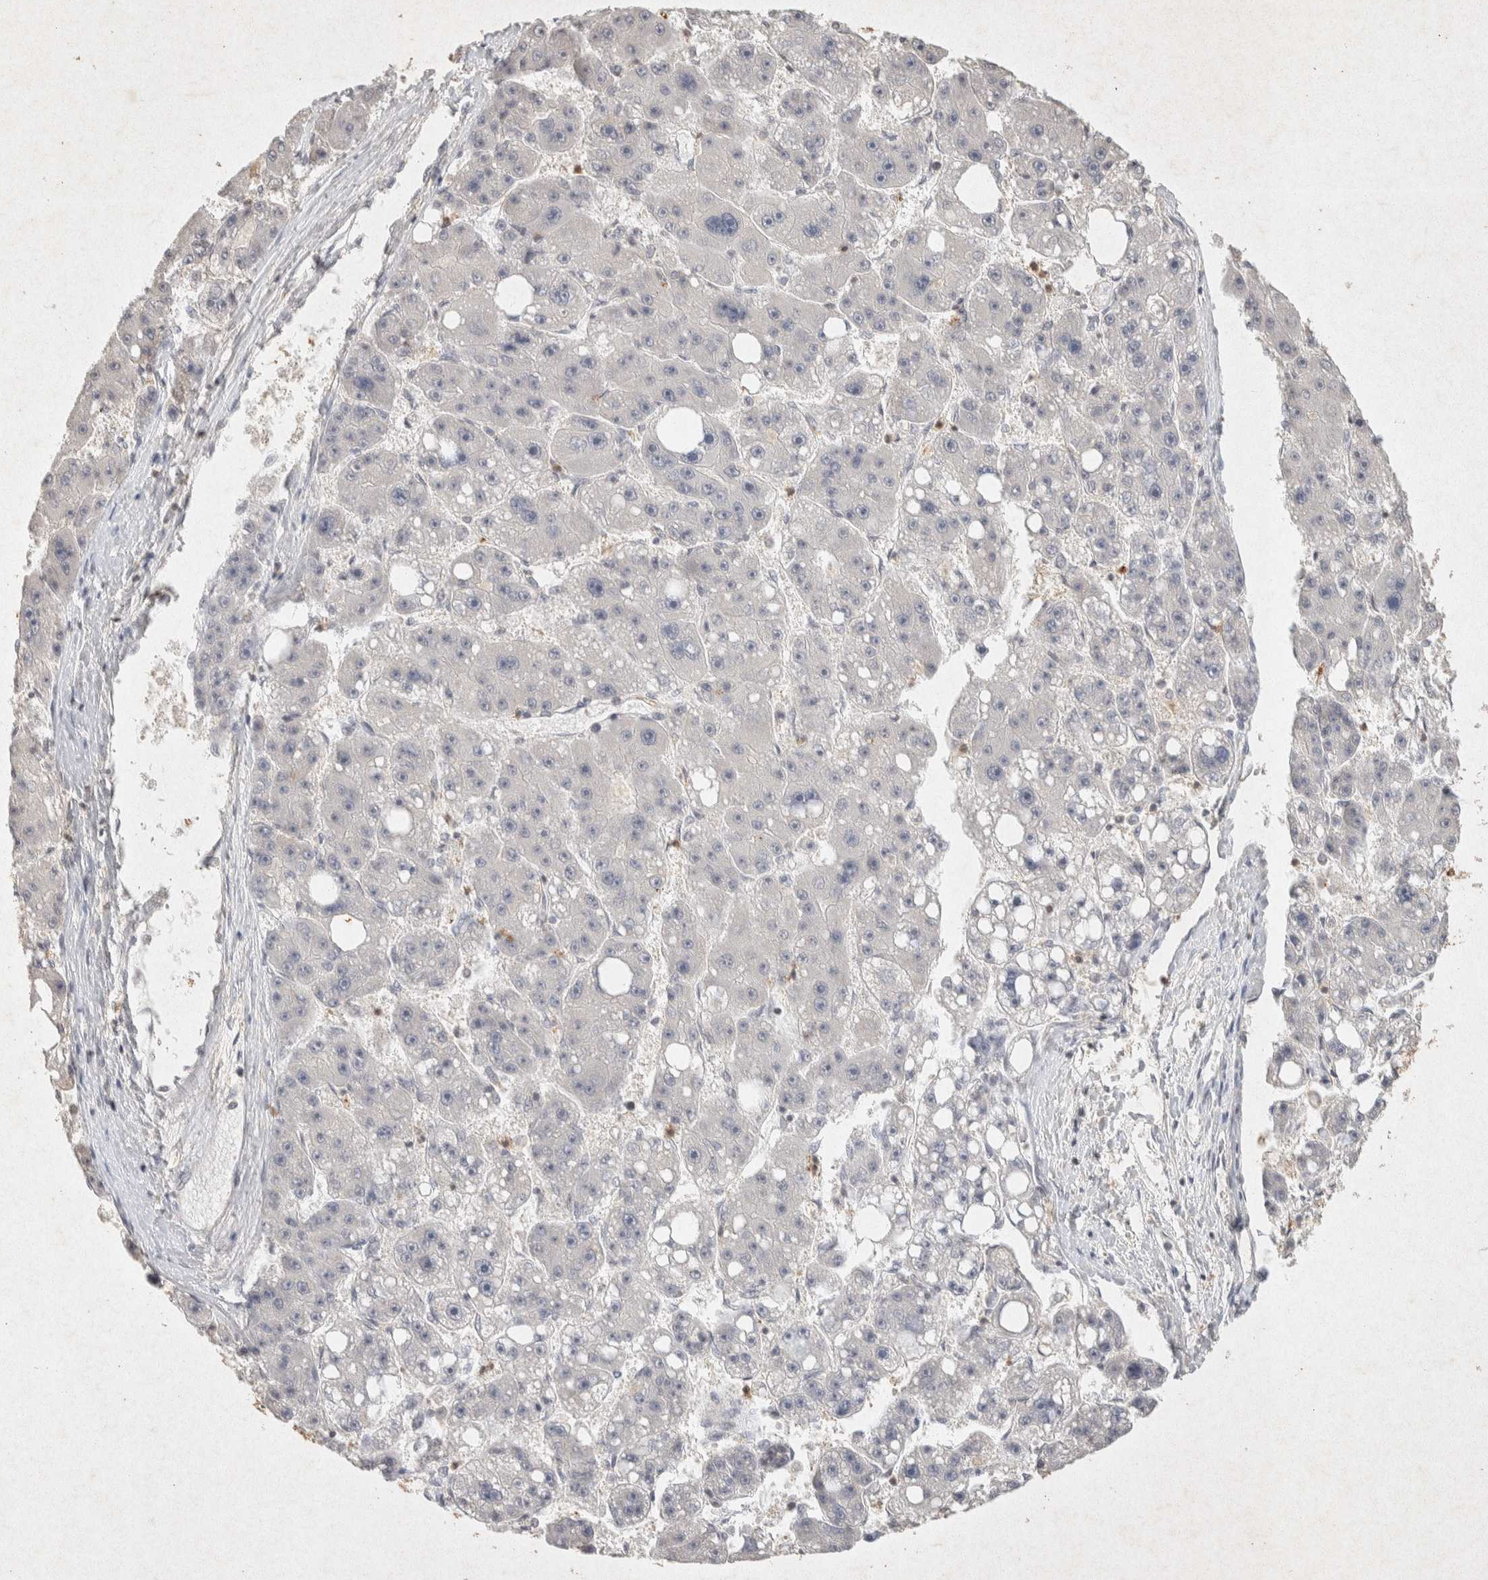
{"staining": {"intensity": "negative", "quantity": "none", "location": "none"}, "tissue": "liver cancer", "cell_type": "Tumor cells", "image_type": "cancer", "snomed": [{"axis": "morphology", "description": "Carcinoma, Hepatocellular, NOS"}, {"axis": "topography", "description": "Liver"}], "caption": "High power microscopy image of an immunohistochemistry photomicrograph of liver hepatocellular carcinoma, revealing no significant positivity in tumor cells.", "gene": "RAC2", "patient": {"sex": "female", "age": 61}}